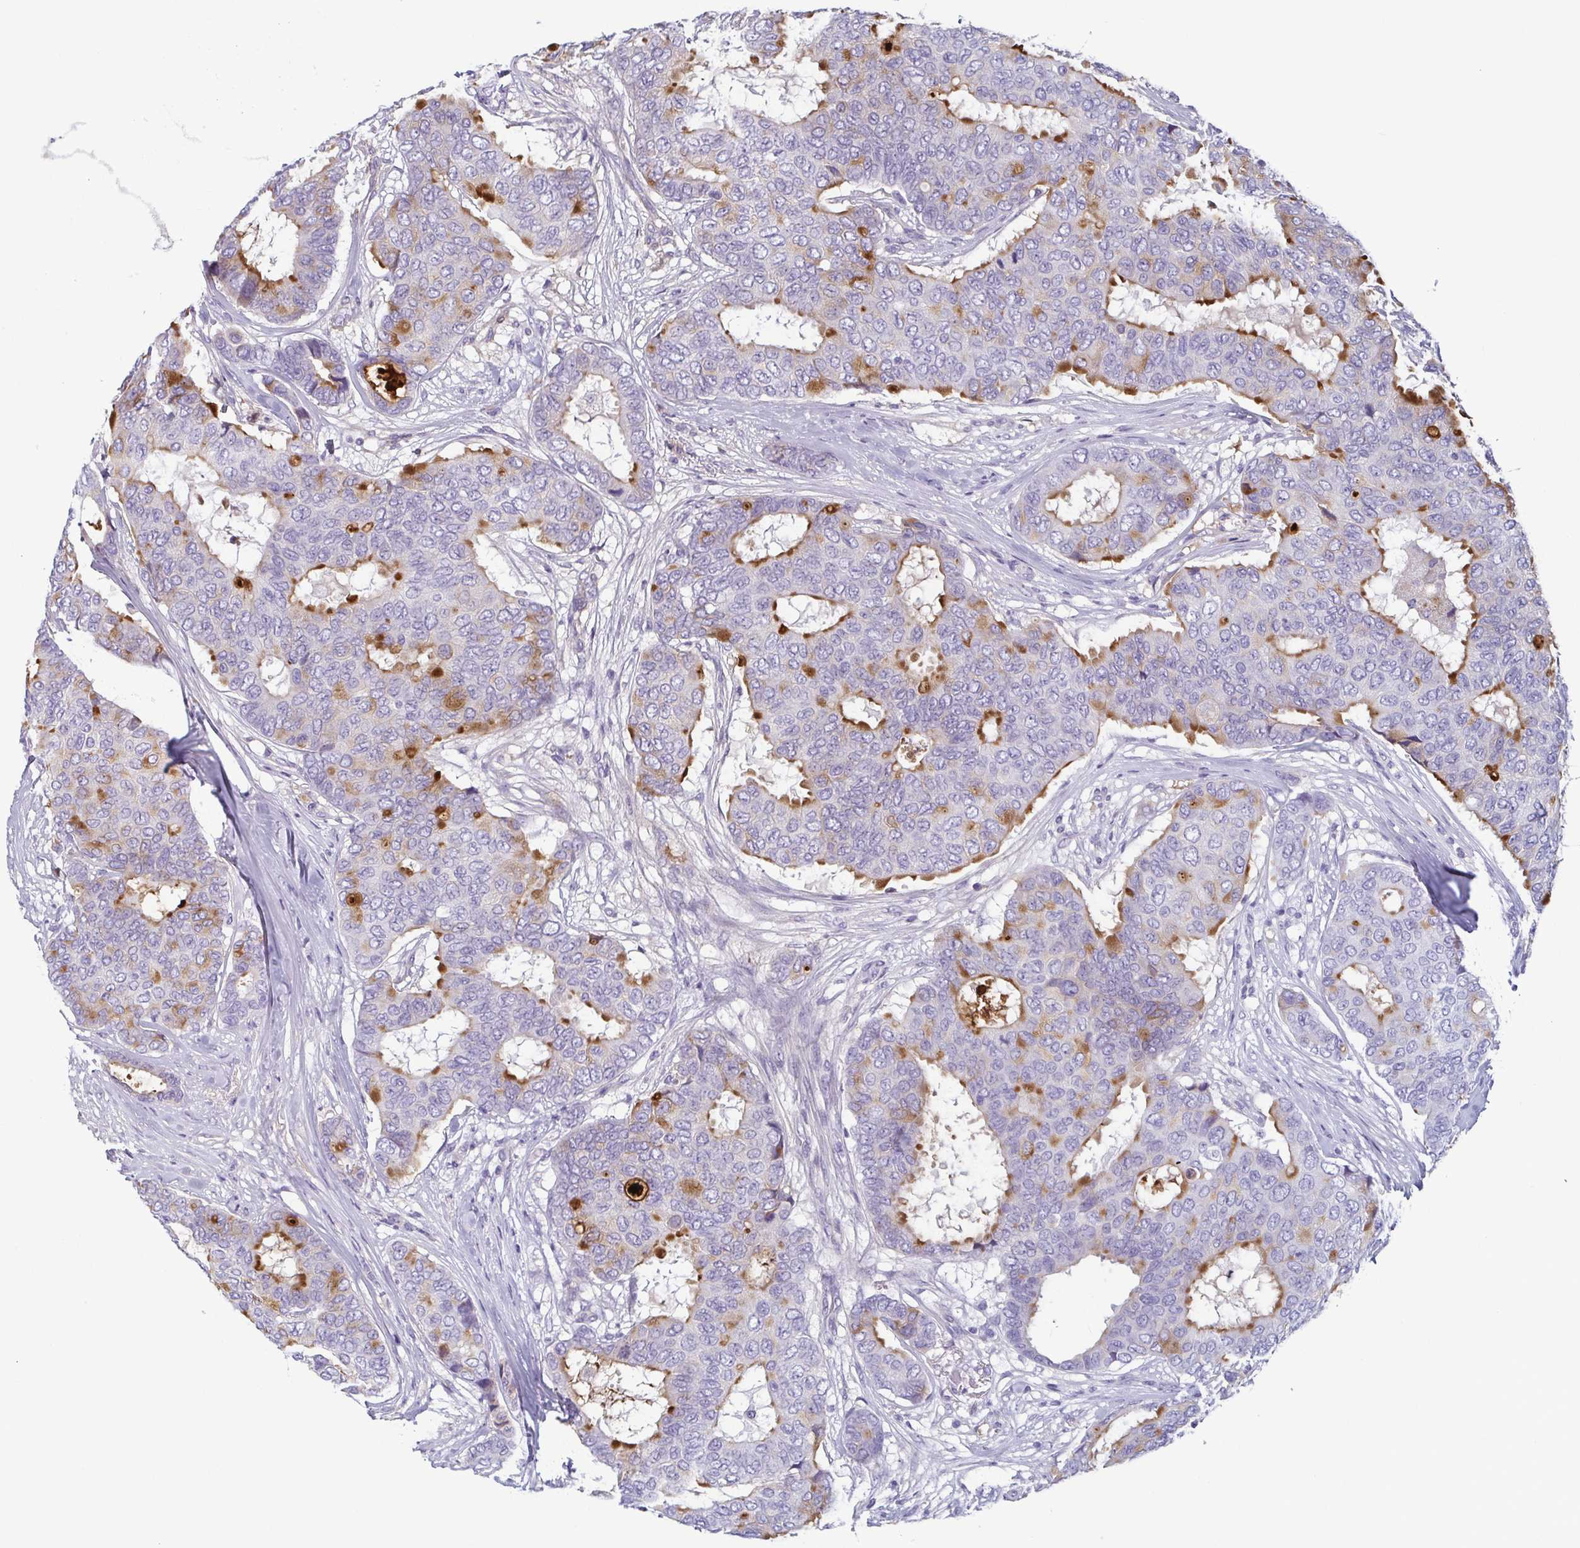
{"staining": {"intensity": "moderate", "quantity": "<25%", "location": "cytoplasmic/membranous,nuclear"}, "tissue": "breast cancer", "cell_type": "Tumor cells", "image_type": "cancer", "snomed": [{"axis": "morphology", "description": "Duct carcinoma"}, {"axis": "topography", "description": "Breast"}], "caption": "A high-resolution histopathology image shows immunohistochemistry (IHC) staining of breast infiltrating ductal carcinoma, which demonstrates moderate cytoplasmic/membranous and nuclear expression in about <25% of tumor cells.", "gene": "ECM1", "patient": {"sex": "female", "age": 75}}